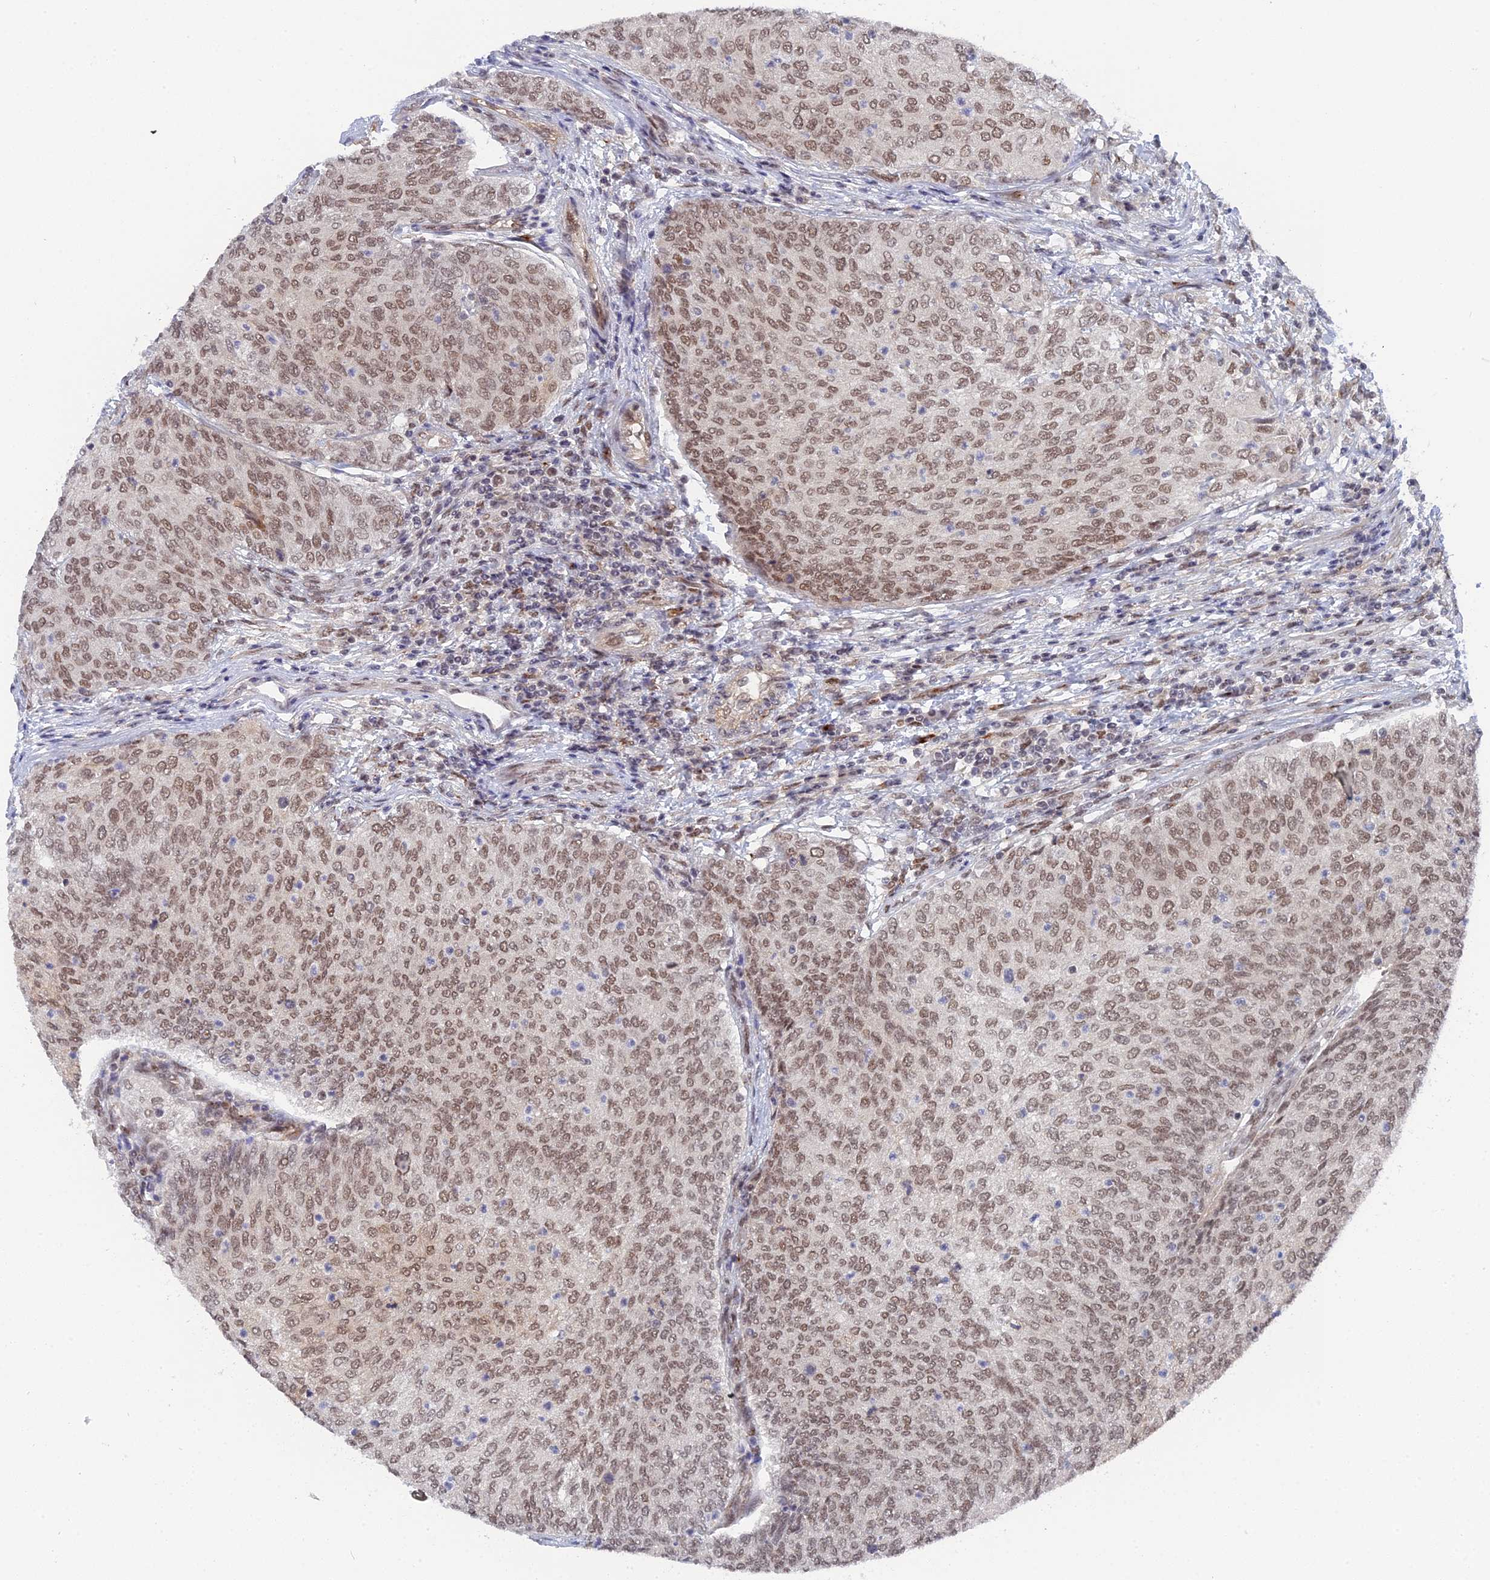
{"staining": {"intensity": "moderate", "quantity": ">75%", "location": "nuclear"}, "tissue": "urothelial cancer", "cell_type": "Tumor cells", "image_type": "cancer", "snomed": [{"axis": "morphology", "description": "Urothelial carcinoma, Low grade"}, {"axis": "topography", "description": "Urinary bladder"}], "caption": "Urothelial carcinoma (low-grade) stained with DAB IHC exhibits medium levels of moderate nuclear expression in about >75% of tumor cells. (Stains: DAB (3,3'-diaminobenzidine) in brown, nuclei in blue, Microscopy: brightfield microscopy at high magnification).", "gene": "CCDC85A", "patient": {"sex": "female", "age": 79}}